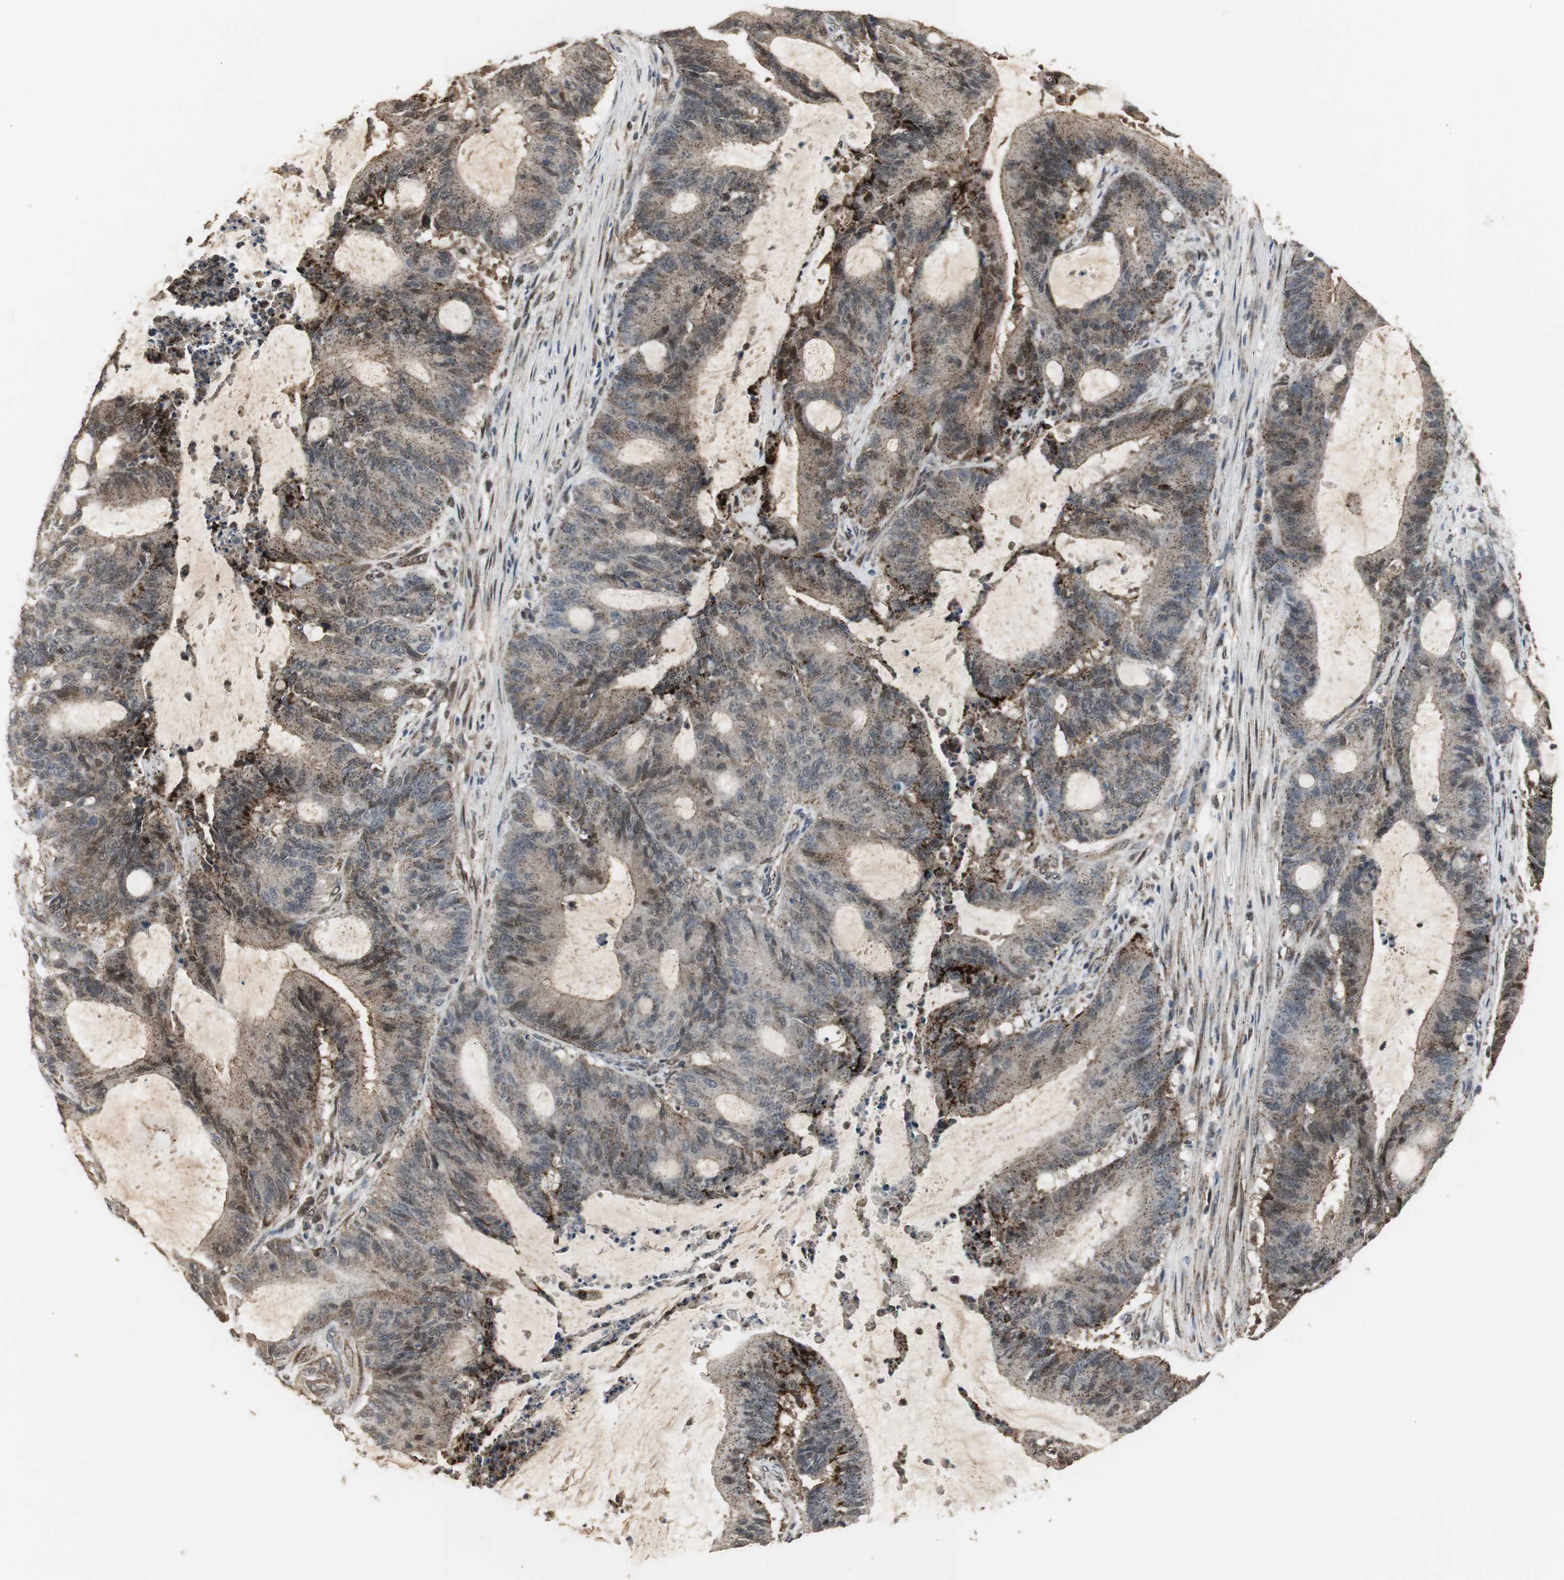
{"staining": {"intensity": "moderate", "quantity": "25%-75%", "location": "cytoplasmic/membranous,nuclear"}, "tissue": "liver cancer", "cell_type": "Tumor cells", "image_type": "cancer", "snomed": [{"axis": "morphology", "description": "Cholangiocarcinoma"}, {"axis": "topography", "description": "Liver"}], "caption": "Immunohistochemistry micrograph of neoplastic tissue: cholangiocarcinoma (liver) stained using immunohistochemistry demonstrates medium levels of moderate protein expression localized specifically in the cytoplasmic/membranous and nuclear of tumor cells, appearing as a cytoplasmic/membranous and nuclear brown color.", "gene": "PLIN3", "patient": {"sex": "female", "age": 73}}